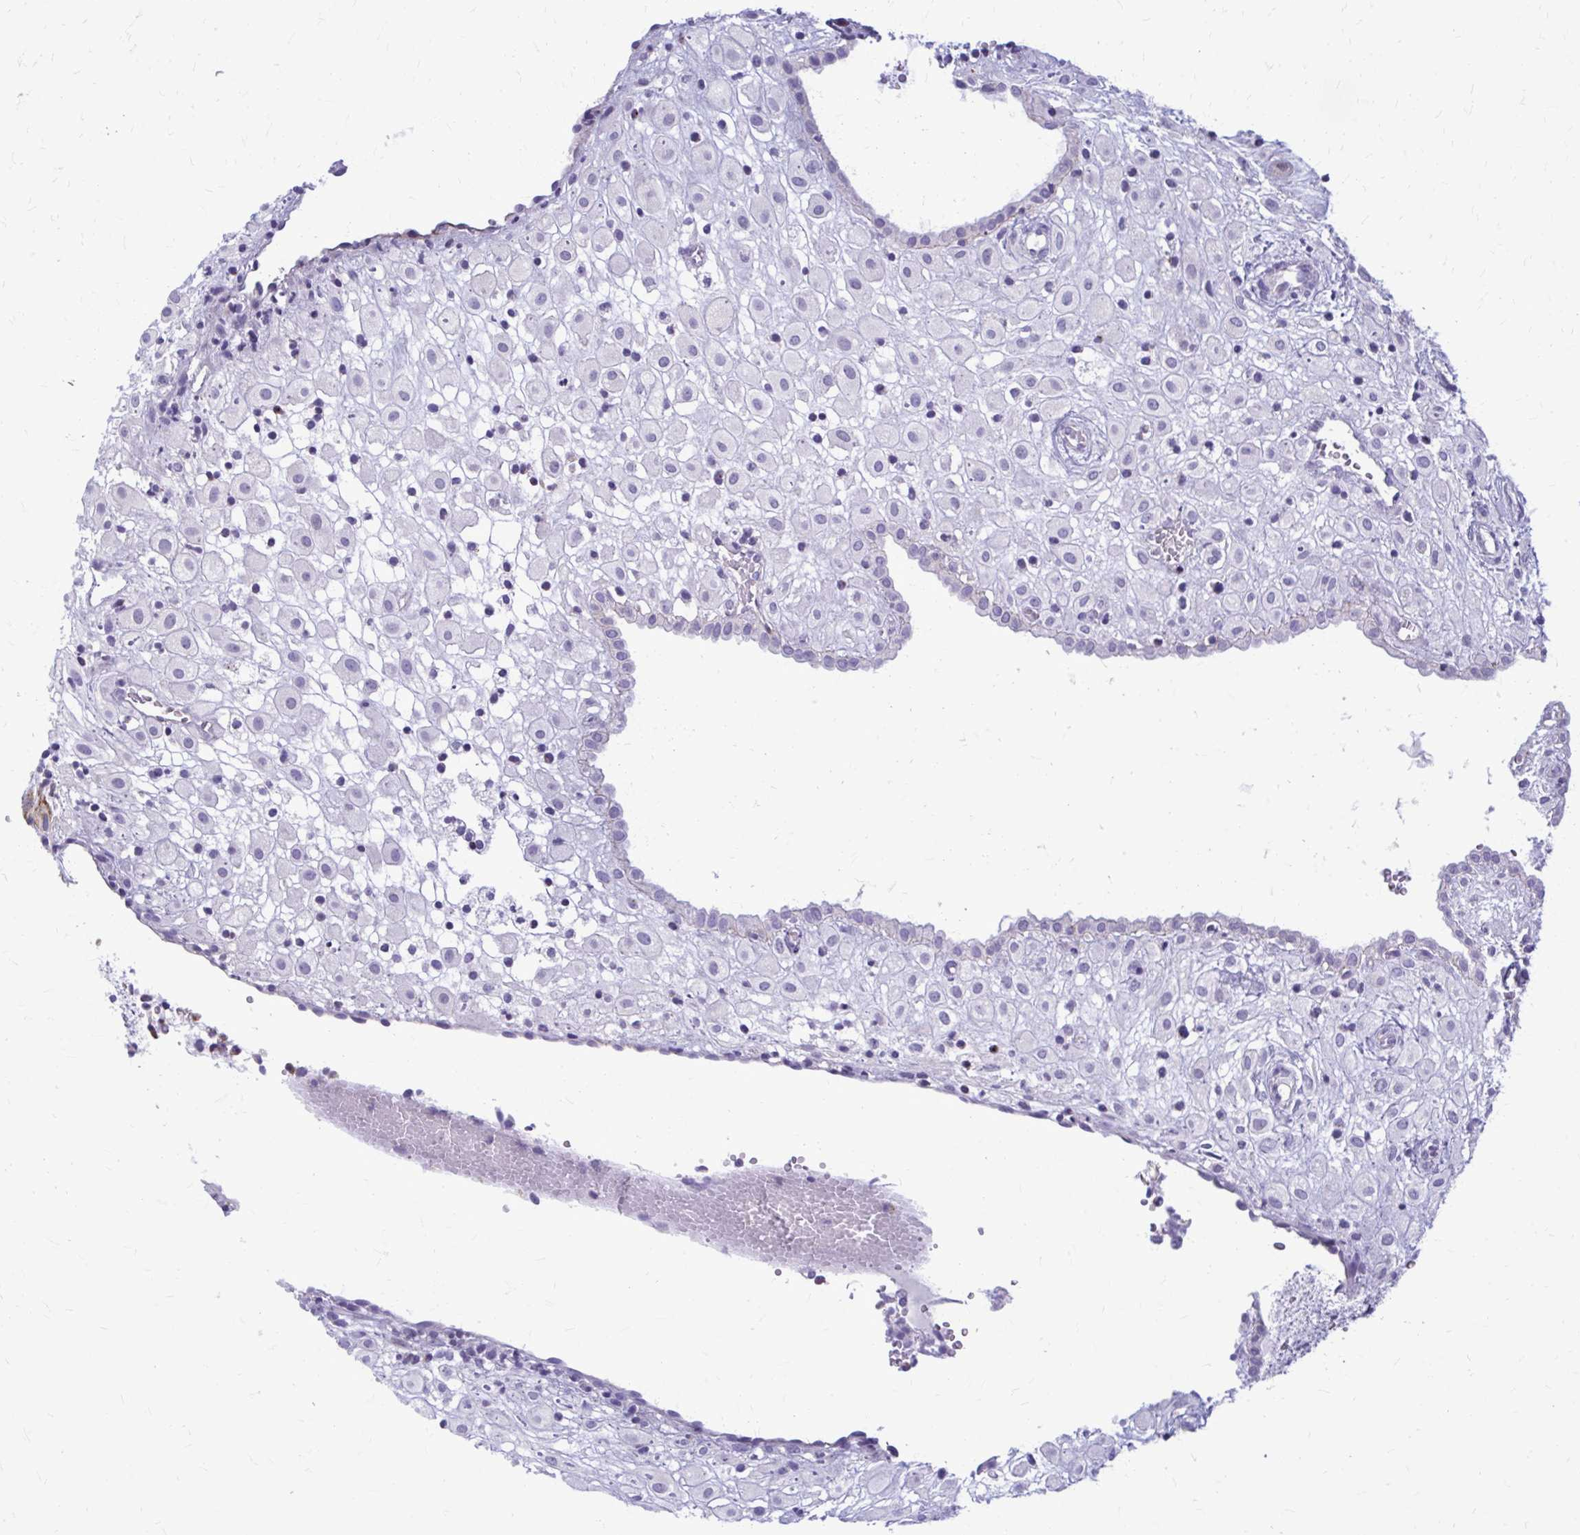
{"staining": {"intensity": "negative", "quantity": "none", "location": "none"}, "tissue": "placenta", "cell_type": "Decidual cells", "image_type": "normal", "snomed": [{"axis": "morphology", "description": "Normal tissue, NOS"}, {"axis": "topography", "description": "Placenta"}], "caption": "Decidual cells show no significant staining in normal placenta. (DAB (3,3'-diaminobenzidine) immunohistochemistry (IHC) with hematoxylin counter stain).", "gene": "PEDS1", "patient": {"sex": "female", "age": 24}}